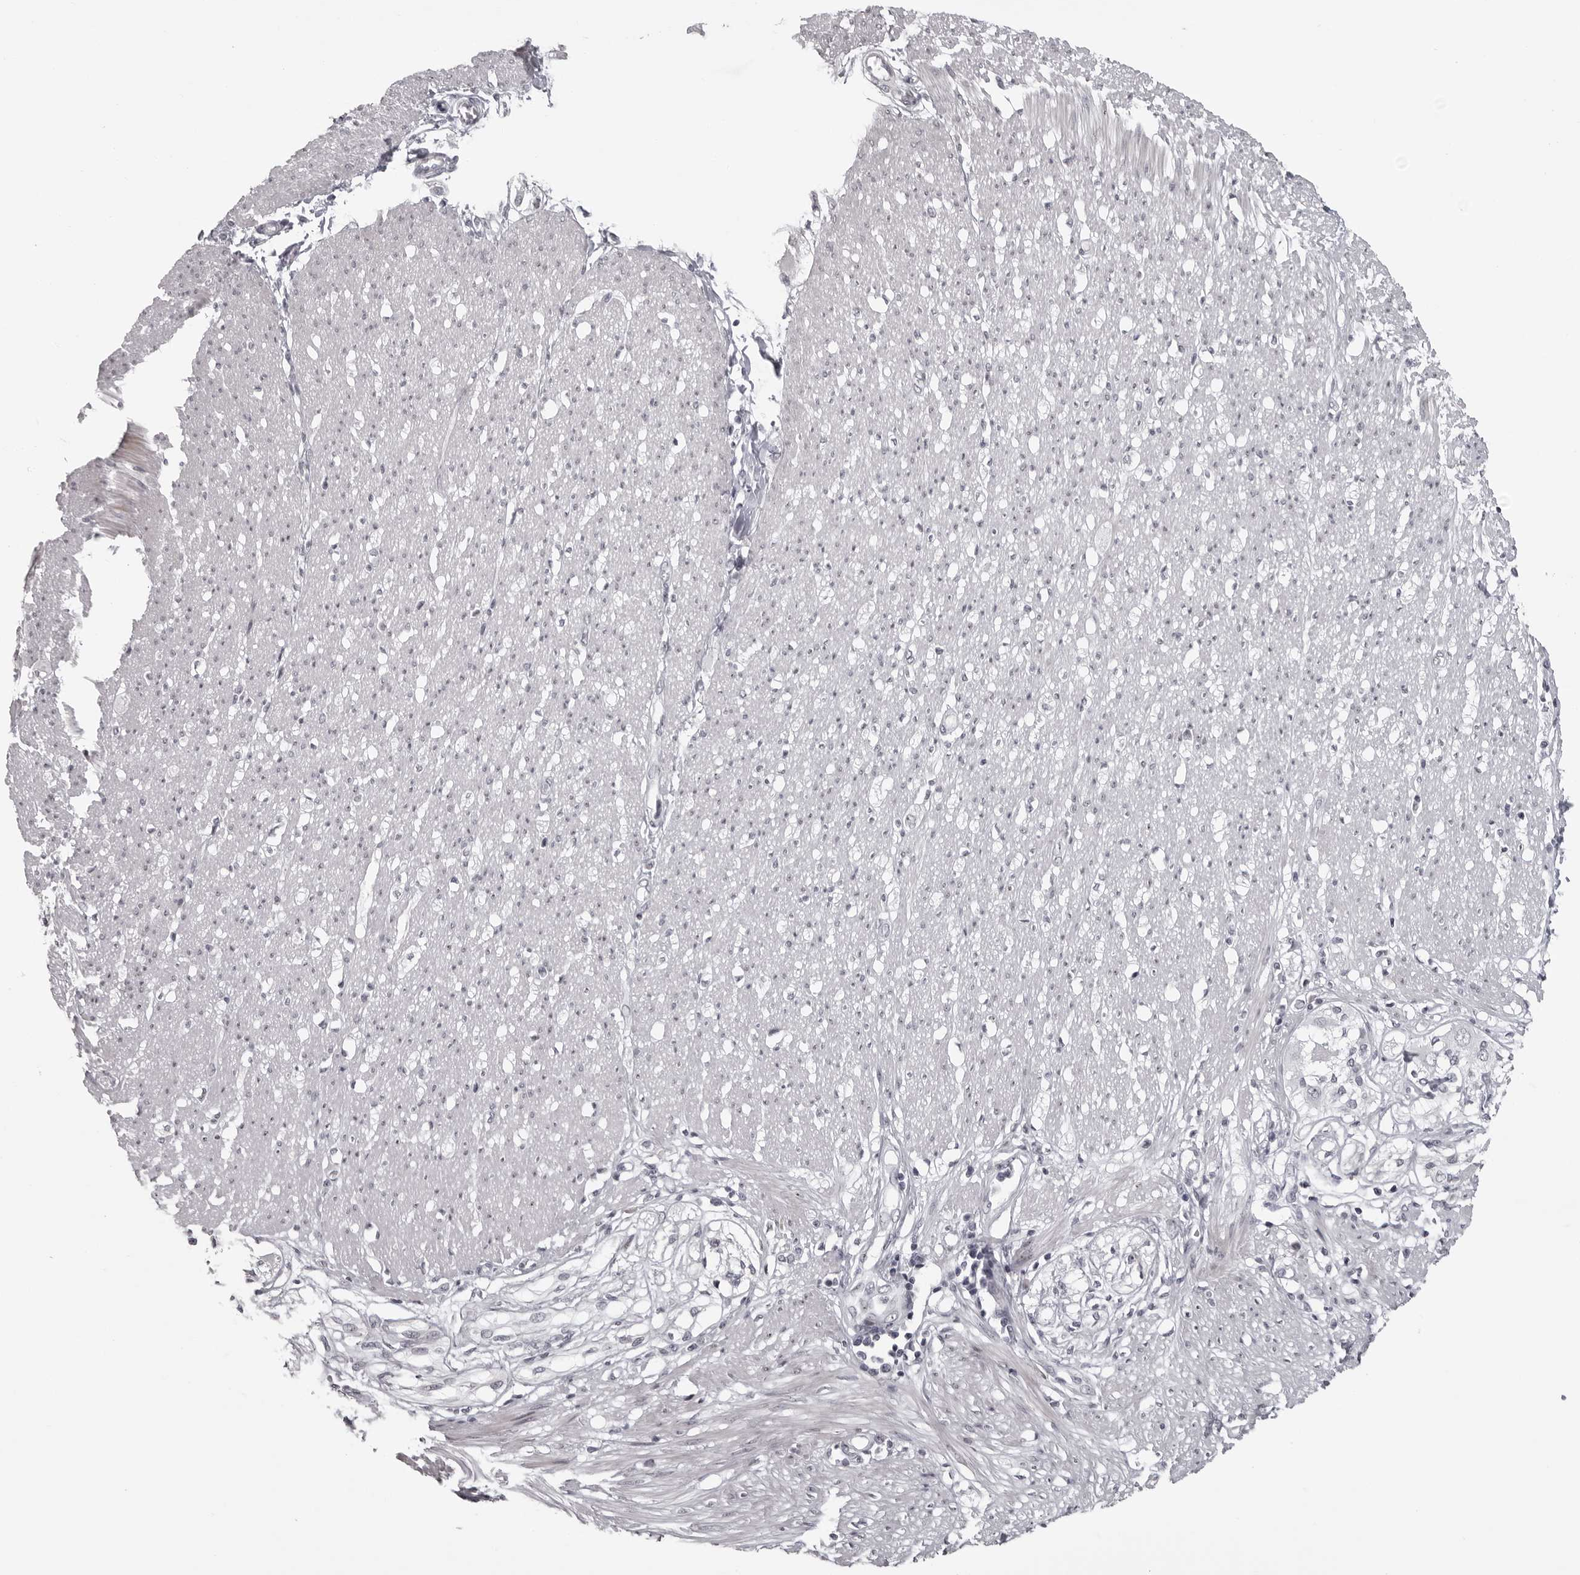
{"staining": {"intensity": "moderate", "quantity": "25%-75%", "location": "nuclear"}, "tissue": "smooth muscle", "cell_type": "Smooth muscle cells", "image_type": "normal", "snomed": [{"axis": "morphology", "description": "Normal tissue, NOS"}, {"axis": "morphology", "description": "Adenocarcinoma, NOS"}, {"axis": "topography", "description": "Colon"}, {"axis": "topography", "description": "Peripheral nerve tissue"}], "caption": "High-power microscopy captured an immunohistochemistry (IHC) histopathology image of unremarkable smooth muscle, revealing moderate nuclear staining in approximately 25%-75% of smooth muscle cells. (Stains: DAB in brown, nuclei in blue, Microscopy: brightfield microscopy at high magnification).", "gene": "HELZ", "patient": {"sex": "male", "age": 14}}